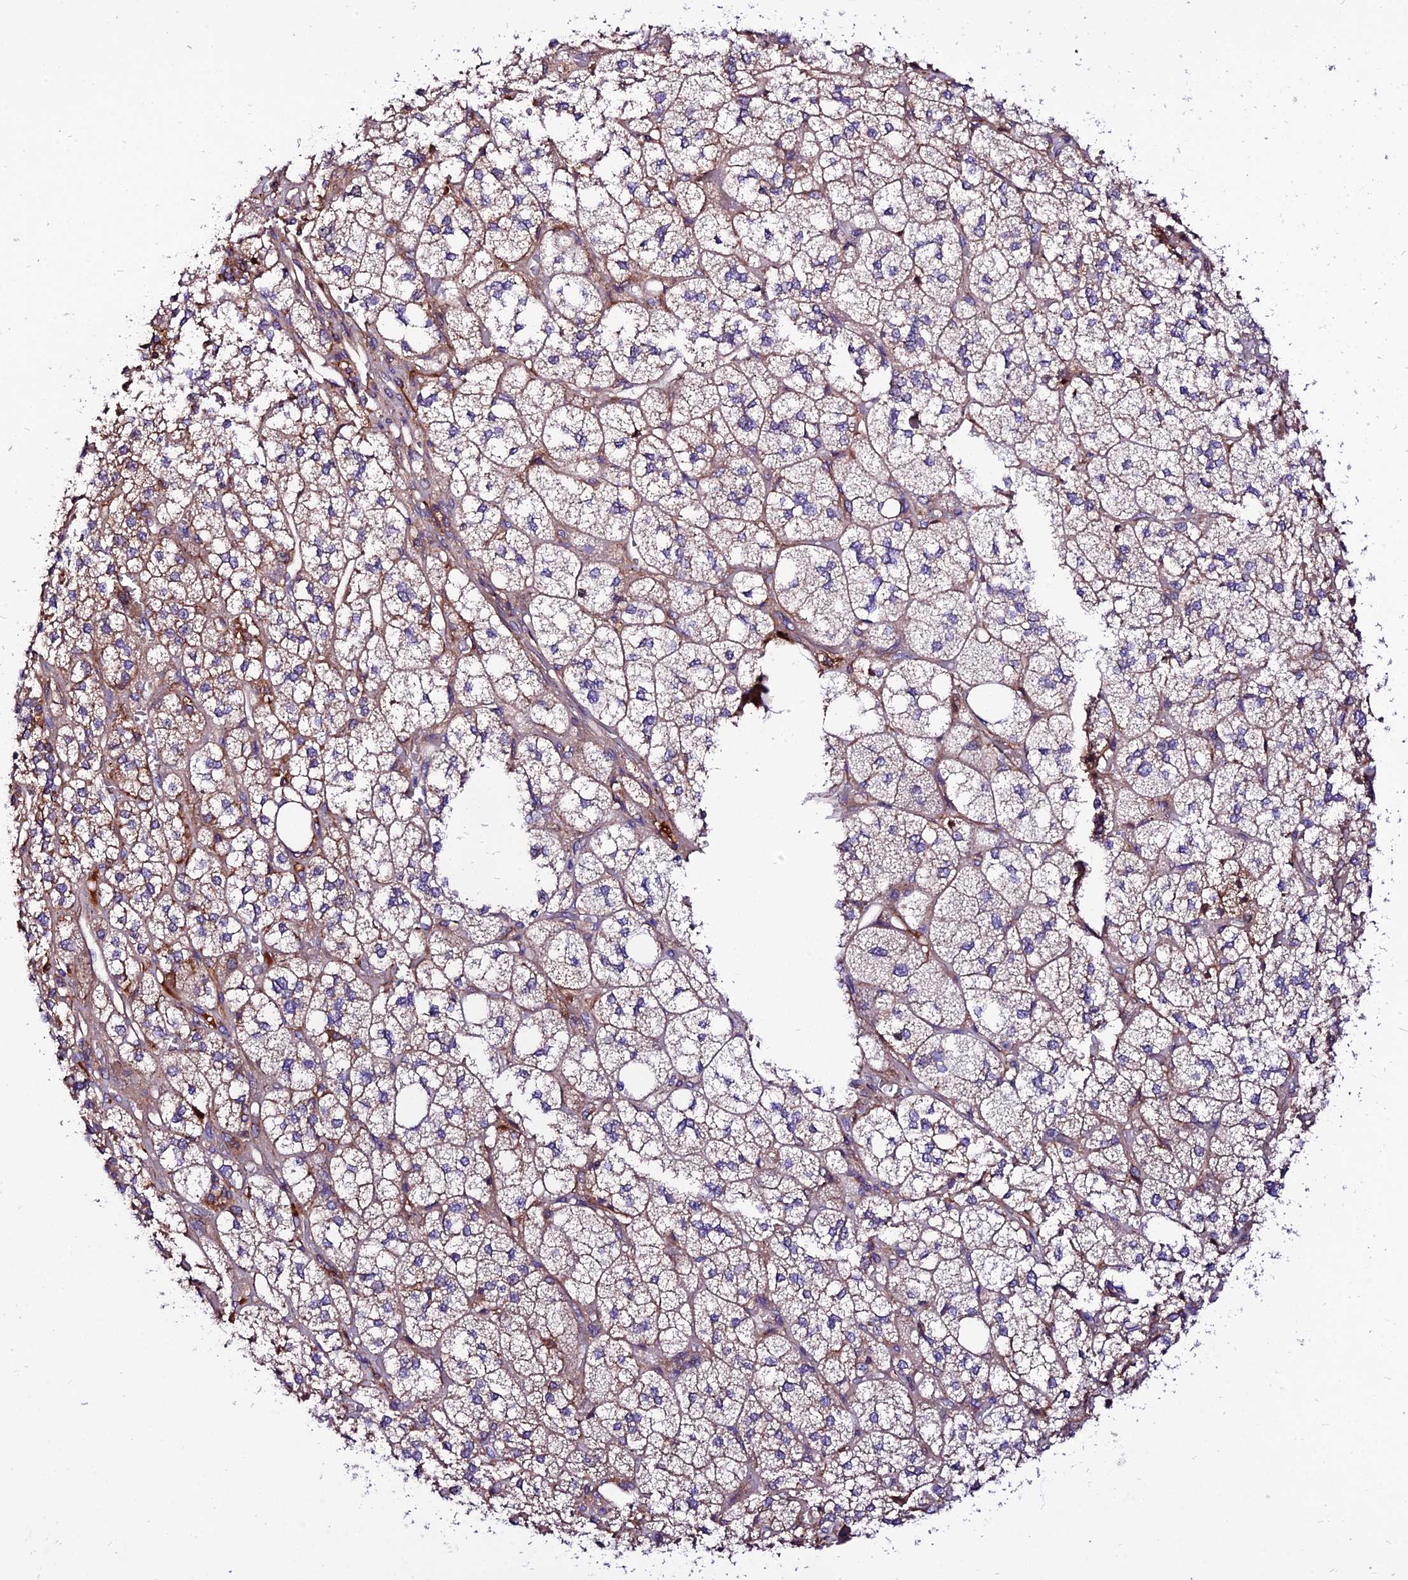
{"staining": {"intensity": "moderate", "quantity": "25%-75%", "location": "cytoplasmic/membranous"}, "tissue": "adrenal gland", "cell_type": "Glandular cells", "image_type": "normal", "snomed": [{"axis": "morphology", "description": "Normal tissue, NOS"}, {"axis": "topography", "description": "Adrenal gland"}], "caption": "Immunohistochemical staining of benign adrenal gland shows 25%-75% levels of moderate cytoplasmic/membranous protein staining in approximately 25%-75% of glandular cells. The staining is performed using DAB brown chromogen to label protein expression. The nuclei are counter-stained blue using hematoxylin.", "gene": "PYM1", "patient": {"sex": "male", "age": 61}}